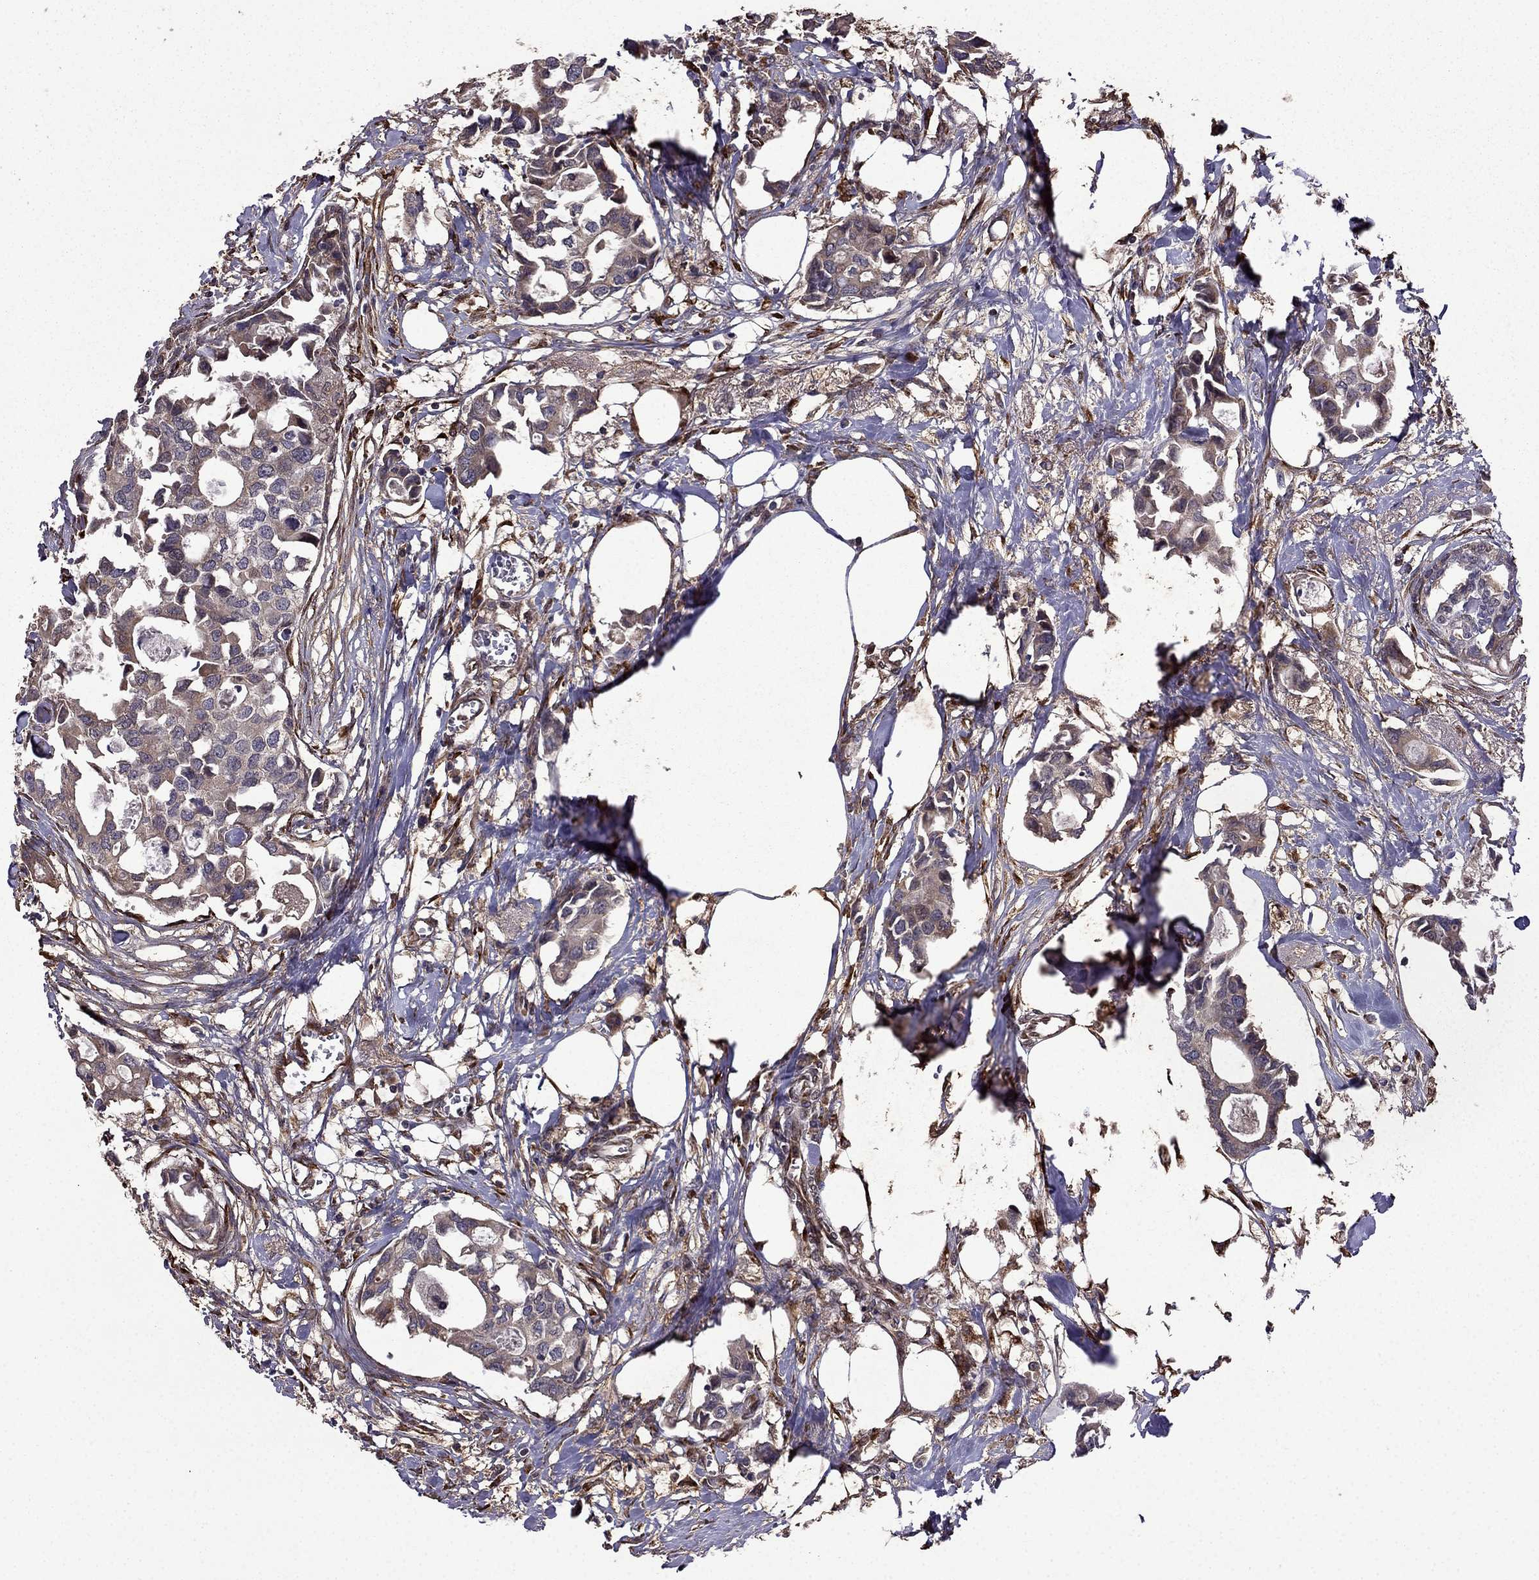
{"staining": {"intensity": "moderate", "quantity": "<25%", "location": "cytoplasmic/membranous"}, "tissue": "breast cancer", "cell_type": "Tumor cells", "image_type": "cancer", "snomed": [{"axis": "morphology", "description": "Duct carcinoma"}, {"axis": "topography", "description": "Breast"}], "caption": "Tumor cells show low levels of moderate cytoplasmic/membranous expression in approximately <25% of cells in breast cancer (intraductal carcinoma).", "gene": "IKBIP", "patient": {"sex": "female", "age": 83}}